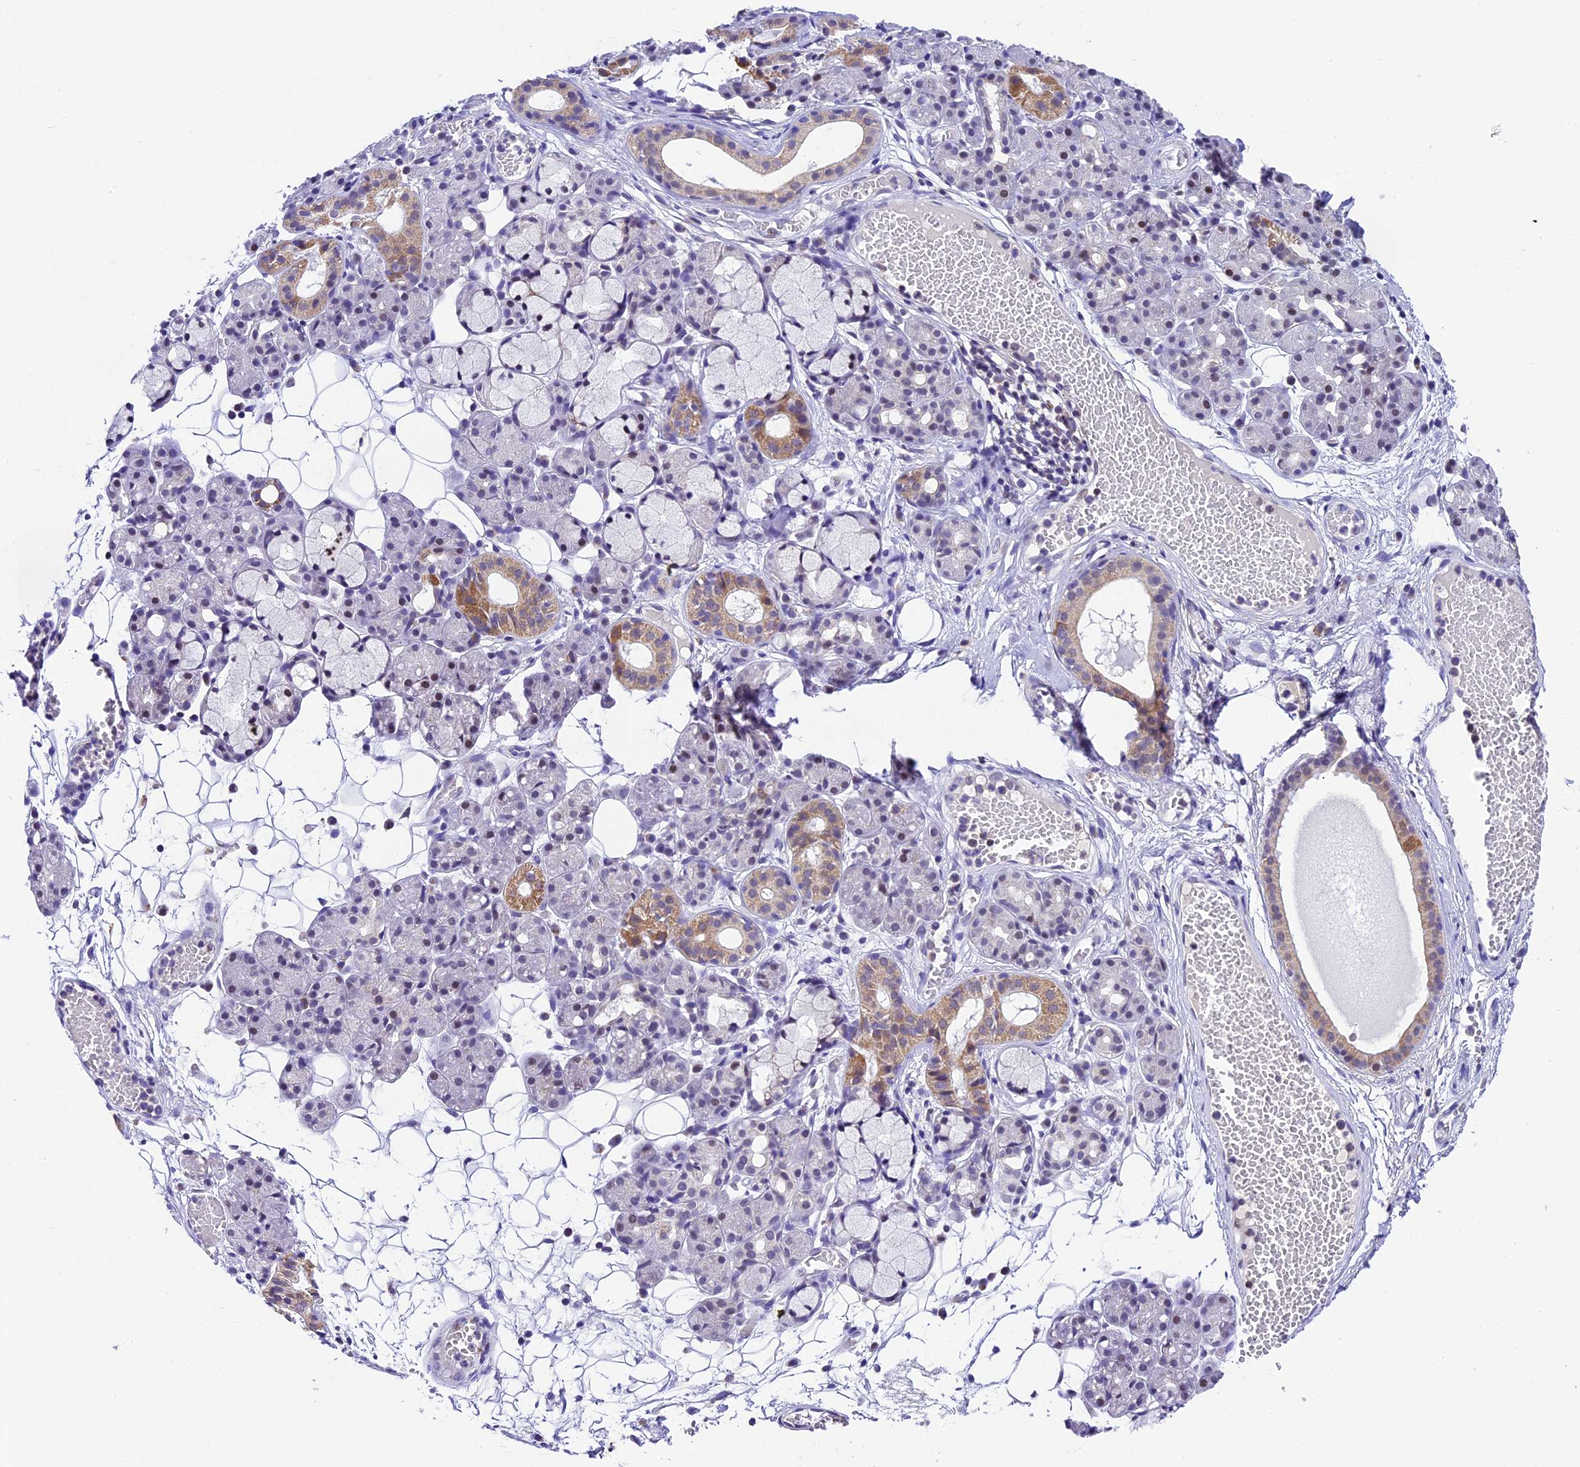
{"staining": {"intensity": "moderate", "quantity": "<25%", "location": "cytoplasmic/membranous,nuclear"}, "tissue": "salivary gland", "cell_type": "Glandular cells", "image_type": "normal", "snomed": [{"axis": "morphology", "description": "Normal tissue, NOS"}, {"axis": "topography", "description": "Salivary gland"}], "caption": "A low amount of moderate cytoplasmic/membranous,nuclear staining is identified in approximately <25% of glandular cells in unremarkable salivary gland.", "gene": "CARS2", "patient": {"sex": "male", "age": 63}}